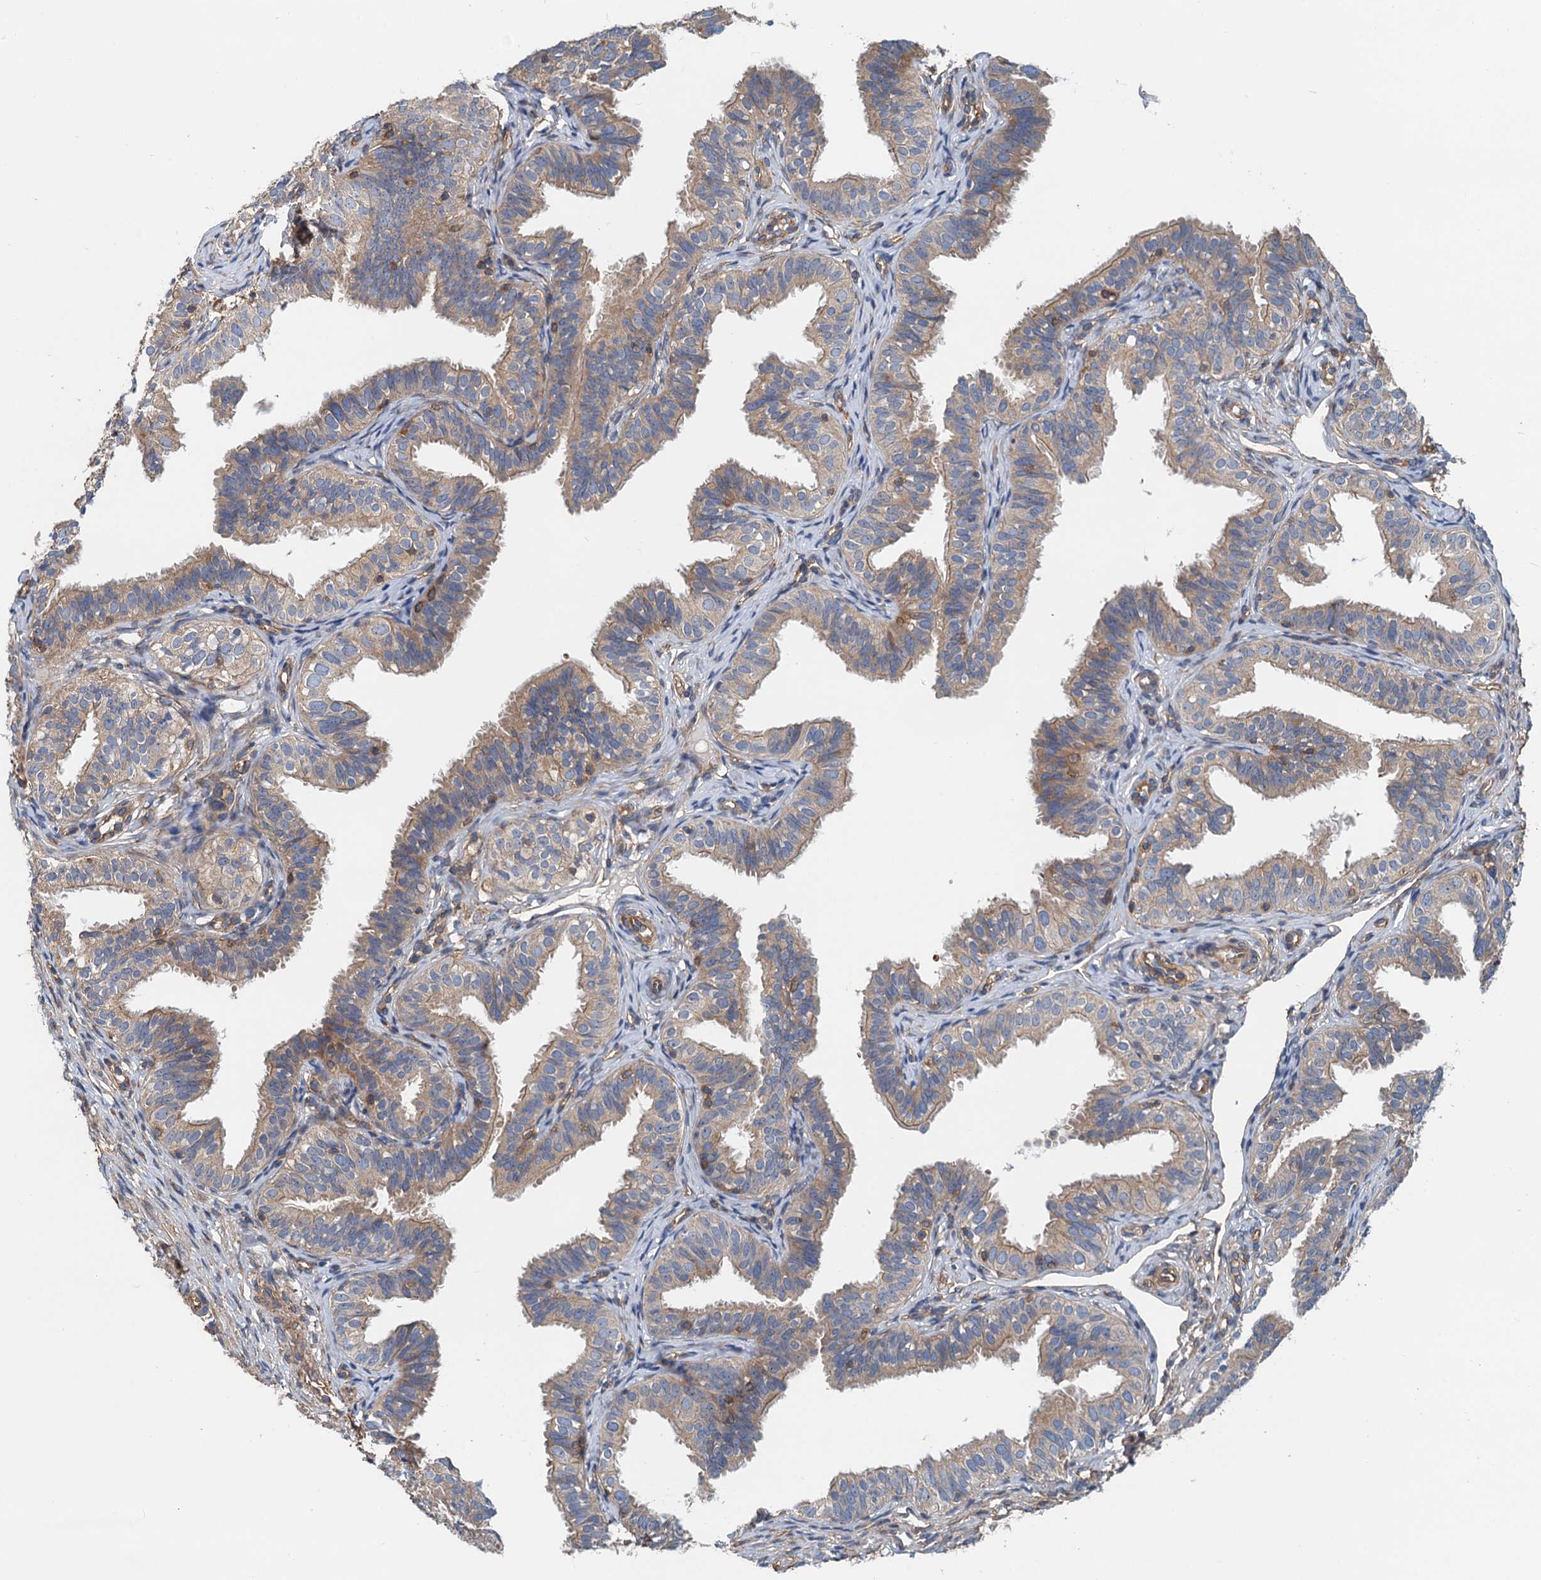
{"staining": {"intensity": "weak", "quantity": ">75%", "location": "cytoplasmic/membranous"}, "tissue": "fallopian tube", "cell_type": "Glandular cells", "image_type": "normal", "snomed": [{"axis": "morphology", "description": "Normal tissue, NOS"}, {"axis": "topography", "description": "Fallopian tube"}], "caption": "Weak cytoplasmic/membranous expression is appreciated in about >75% of glandular cells in unremarkable fallopian tube. (Stains: DAB in brown, nuclei in blue, Microscopy: brightfield microscopy at high magnification).", "gene": "ROGDI", "patient": {"sex": "female", "age": 35}}